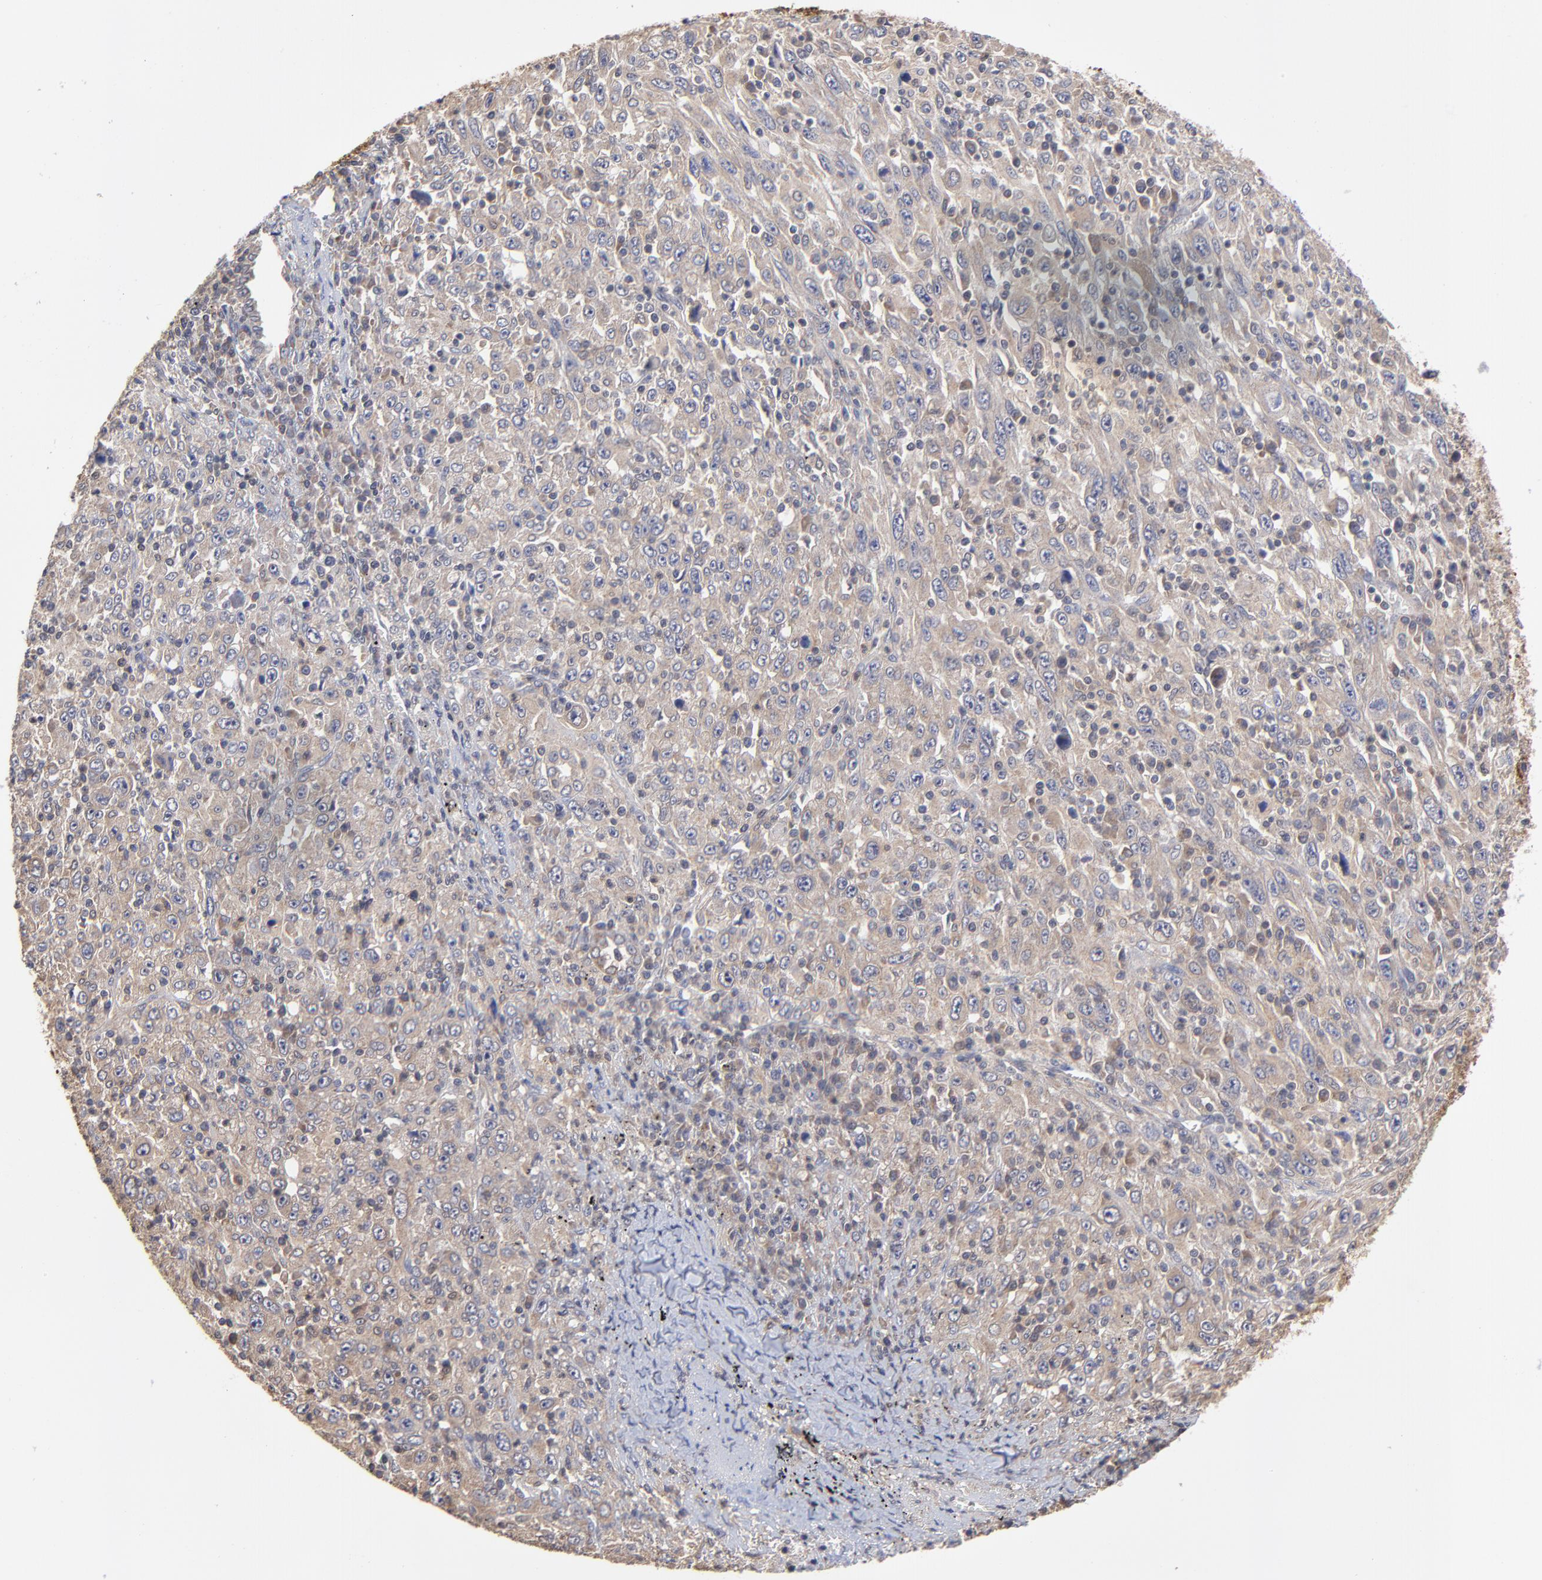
{"staining": {"intensity": "weak", "quantity": ">75%", "location": "cytoplasmic/membranous"}, "tissue": "melanoma", "cell_type": "Tumor cells", "image_type": "cancer", "snomed": [{"axis": "morphology", "description": "Malignant melanoma, Metastatic site"}, {"axis": "topography", "description": "Skin"}], "caption": "Immunohistochemical staining of human malignant melanoma (metastatic site) shows weak cytoplasmic/membranous protein staining in about >75% of tumor cells. (IHC, brightfield microscopy, high magnification).", "gene": "PCMT1", "patient": {"sex": "female", "age": 56}}